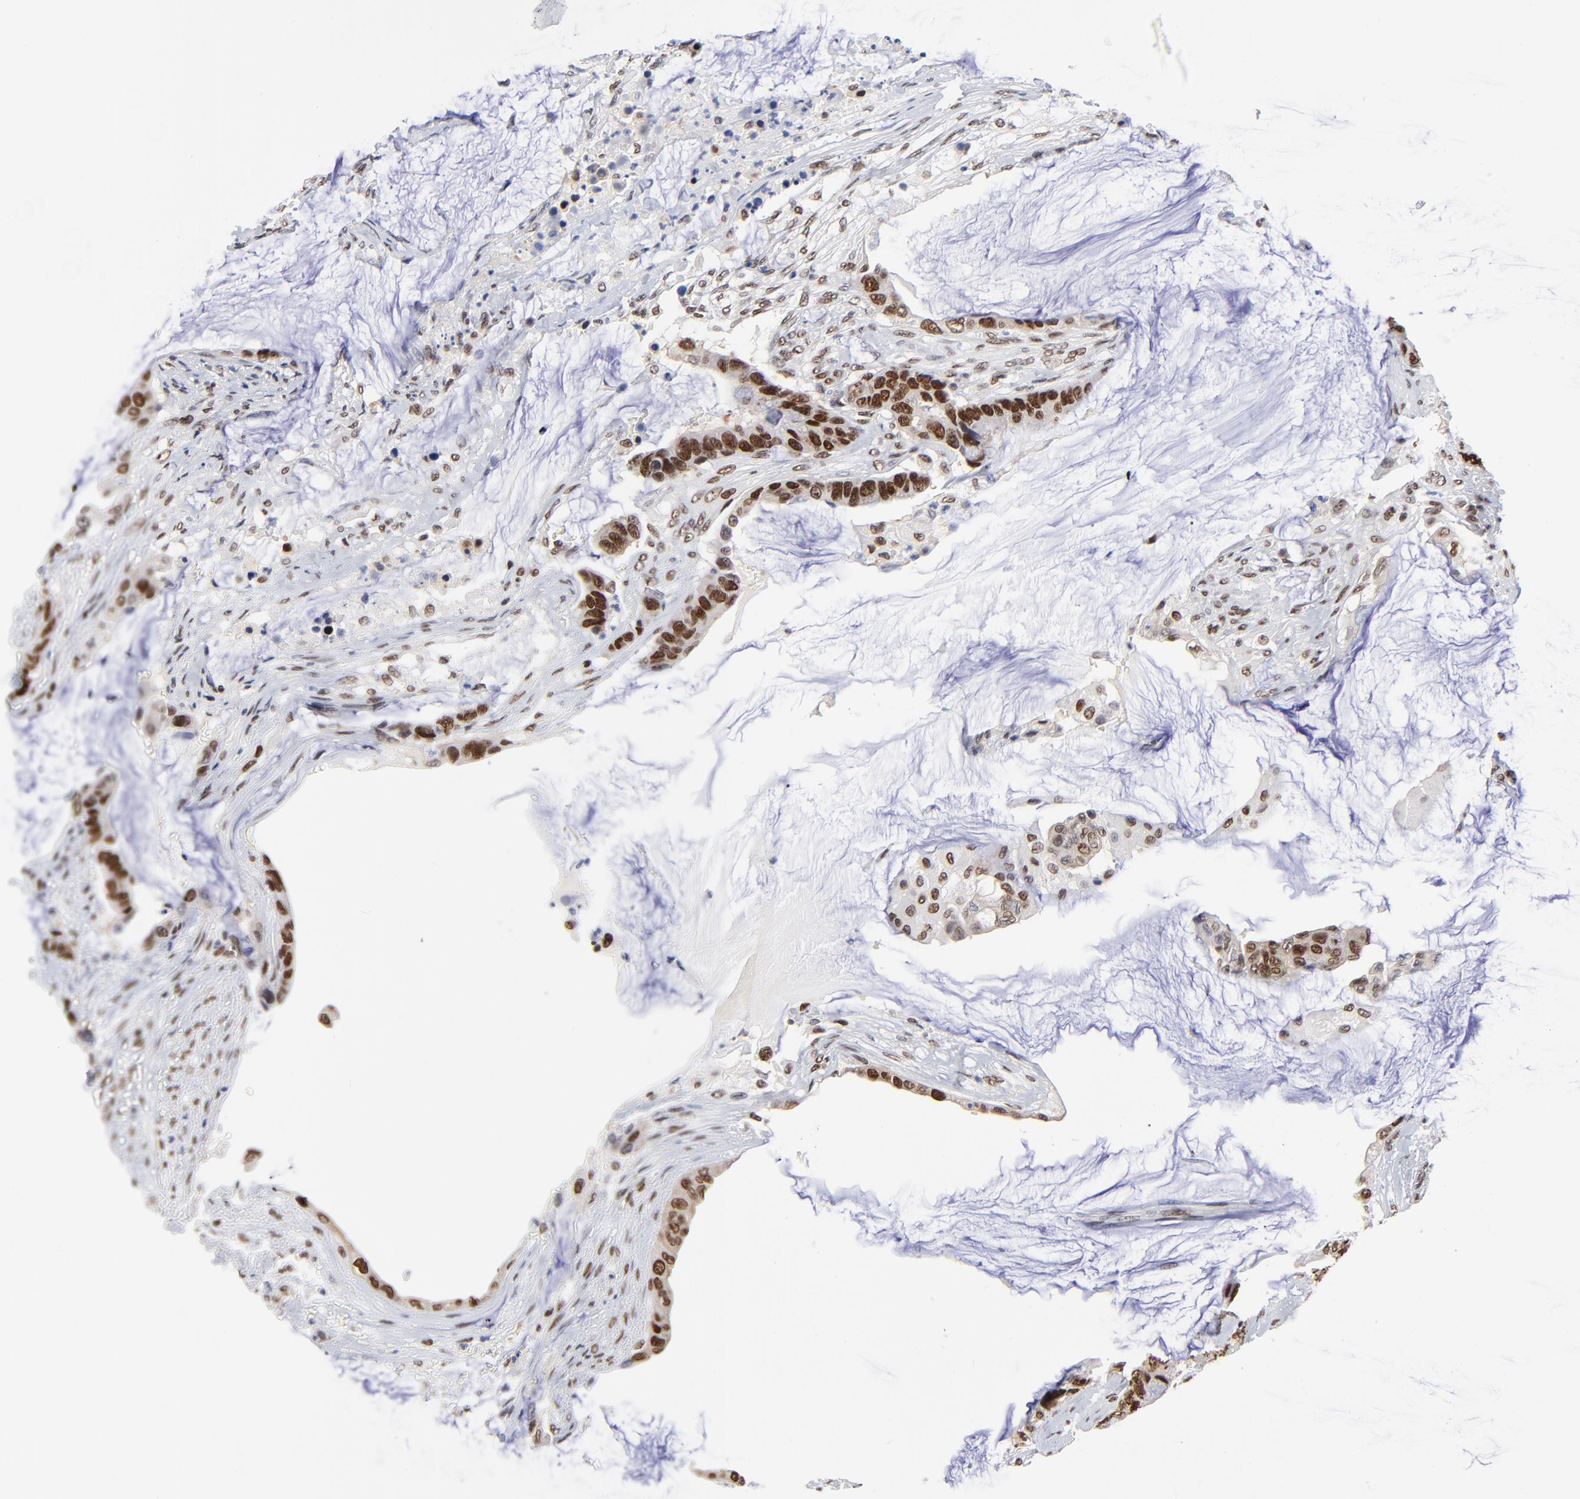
{"staining": {"intensity": "strong", "quantity": ">75%", "location": "nuclear"}, "tissue": "colorectal cancer", "cell_type": "Tumor cells", "image_type": "cancer", "snomed": [{"axis": "morphology", "description": "Adenocarcinoma, NOS"}, {"axis": "topography", "description": "Rectum"}], "caption": "Human colorectal cancer stained for a protein (brown) shows strong nuclear positive positivity in approximately >75% of tumor cells.", "gene": "ZMYM3", "patient": {"sex": "female", "age": 59}}